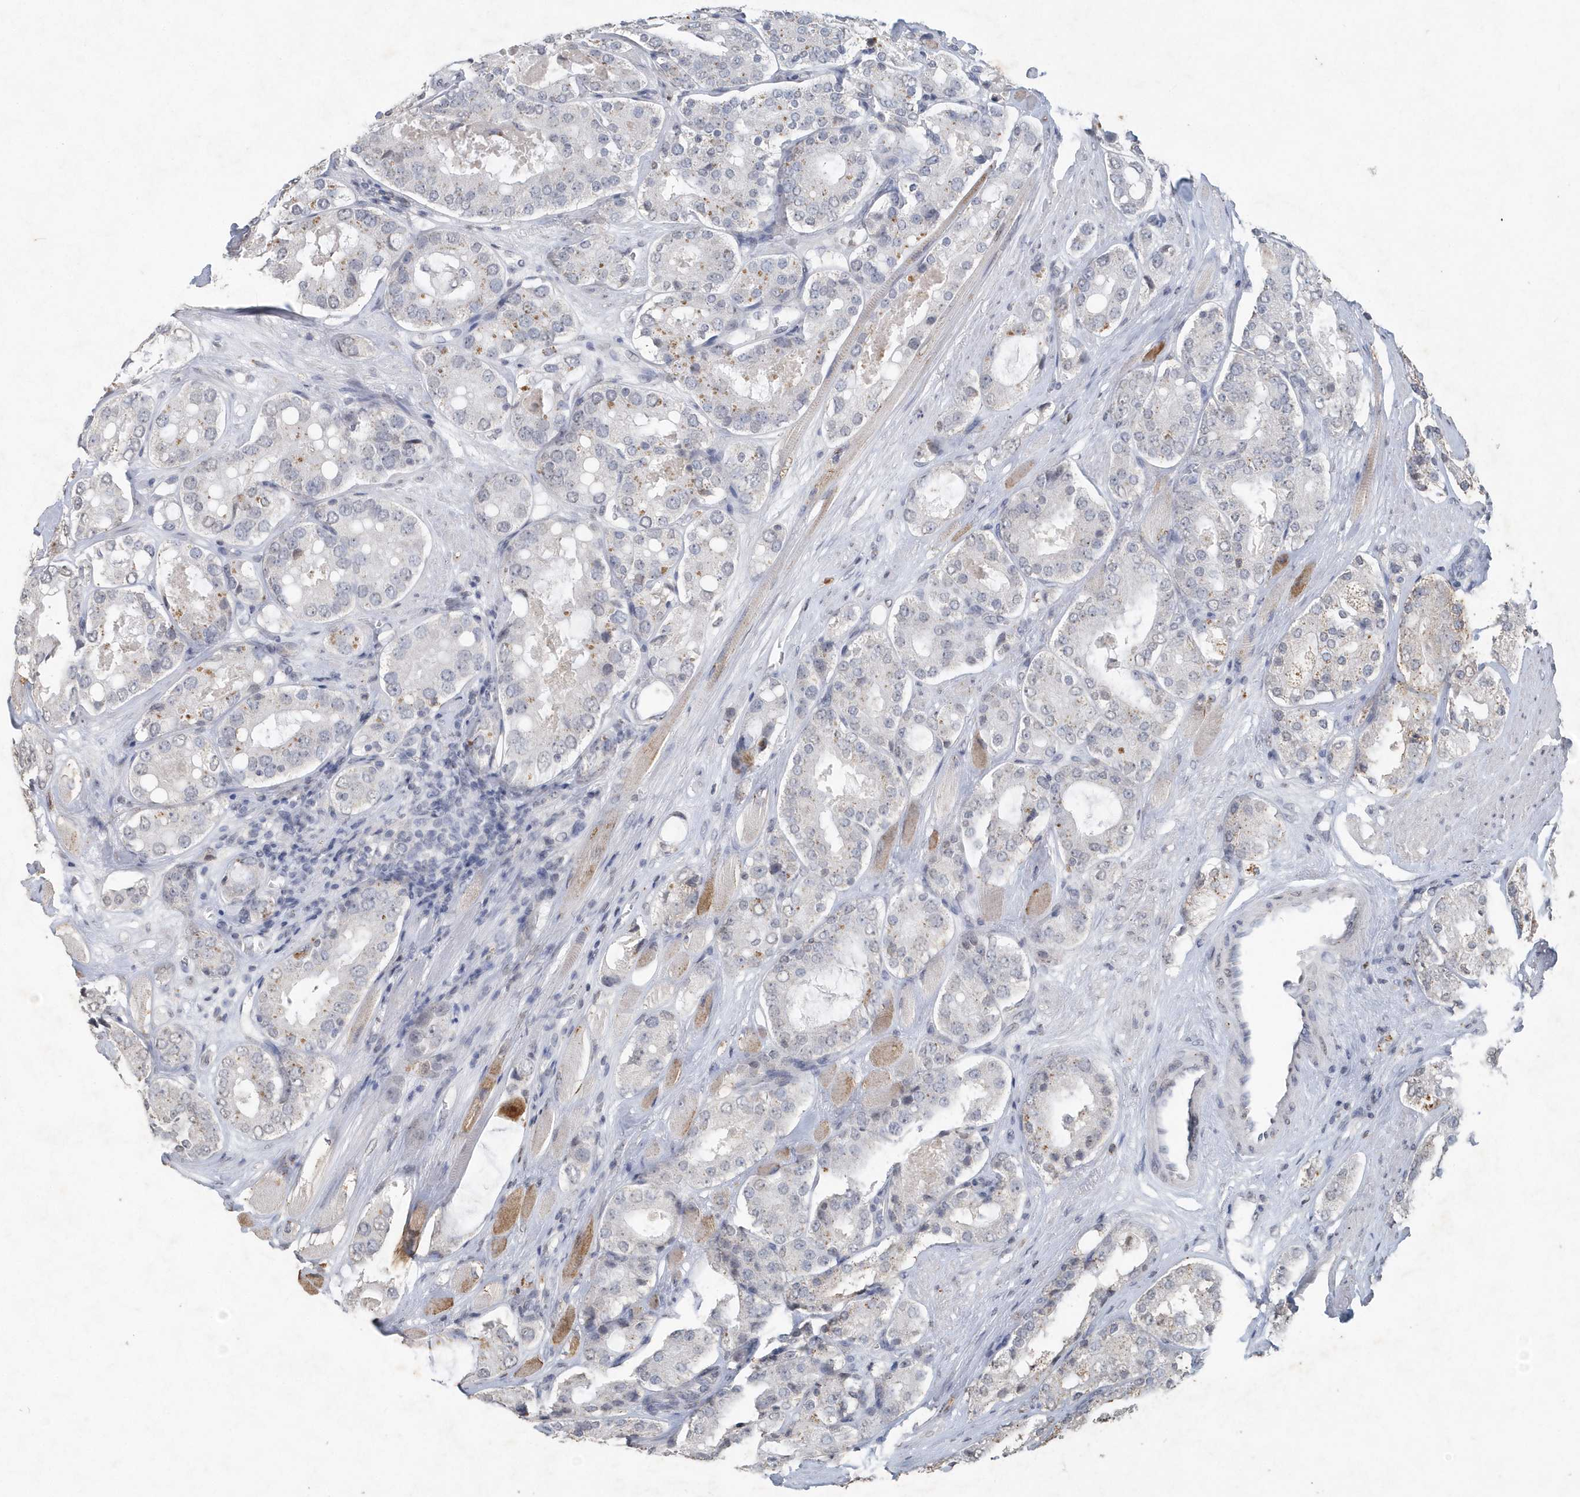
{"staining": {"intensity": "weak", "quantity": "<25%", "location": "cytoplasmic/membranous"}, "tissue": "prostate cancer", "cell_type": "Tumor cells", "image_type": "cancer", "snomed": [{"axis": "morphology", "description": "Adenocarcinoma, High grade"}, {"axis": "topography", "description": "Prostate"}], "caption": "DAB (3,3'-diaminobenzidine) immunohistochemical staining of human prostate adenocarcinoma (high-grade) exhibits no significant positivity in tumor cells. (IHC, brightfield microscopy, high magnification).", "gene": "PDCD1", "patient": {"sex": "male", "age": 65}}